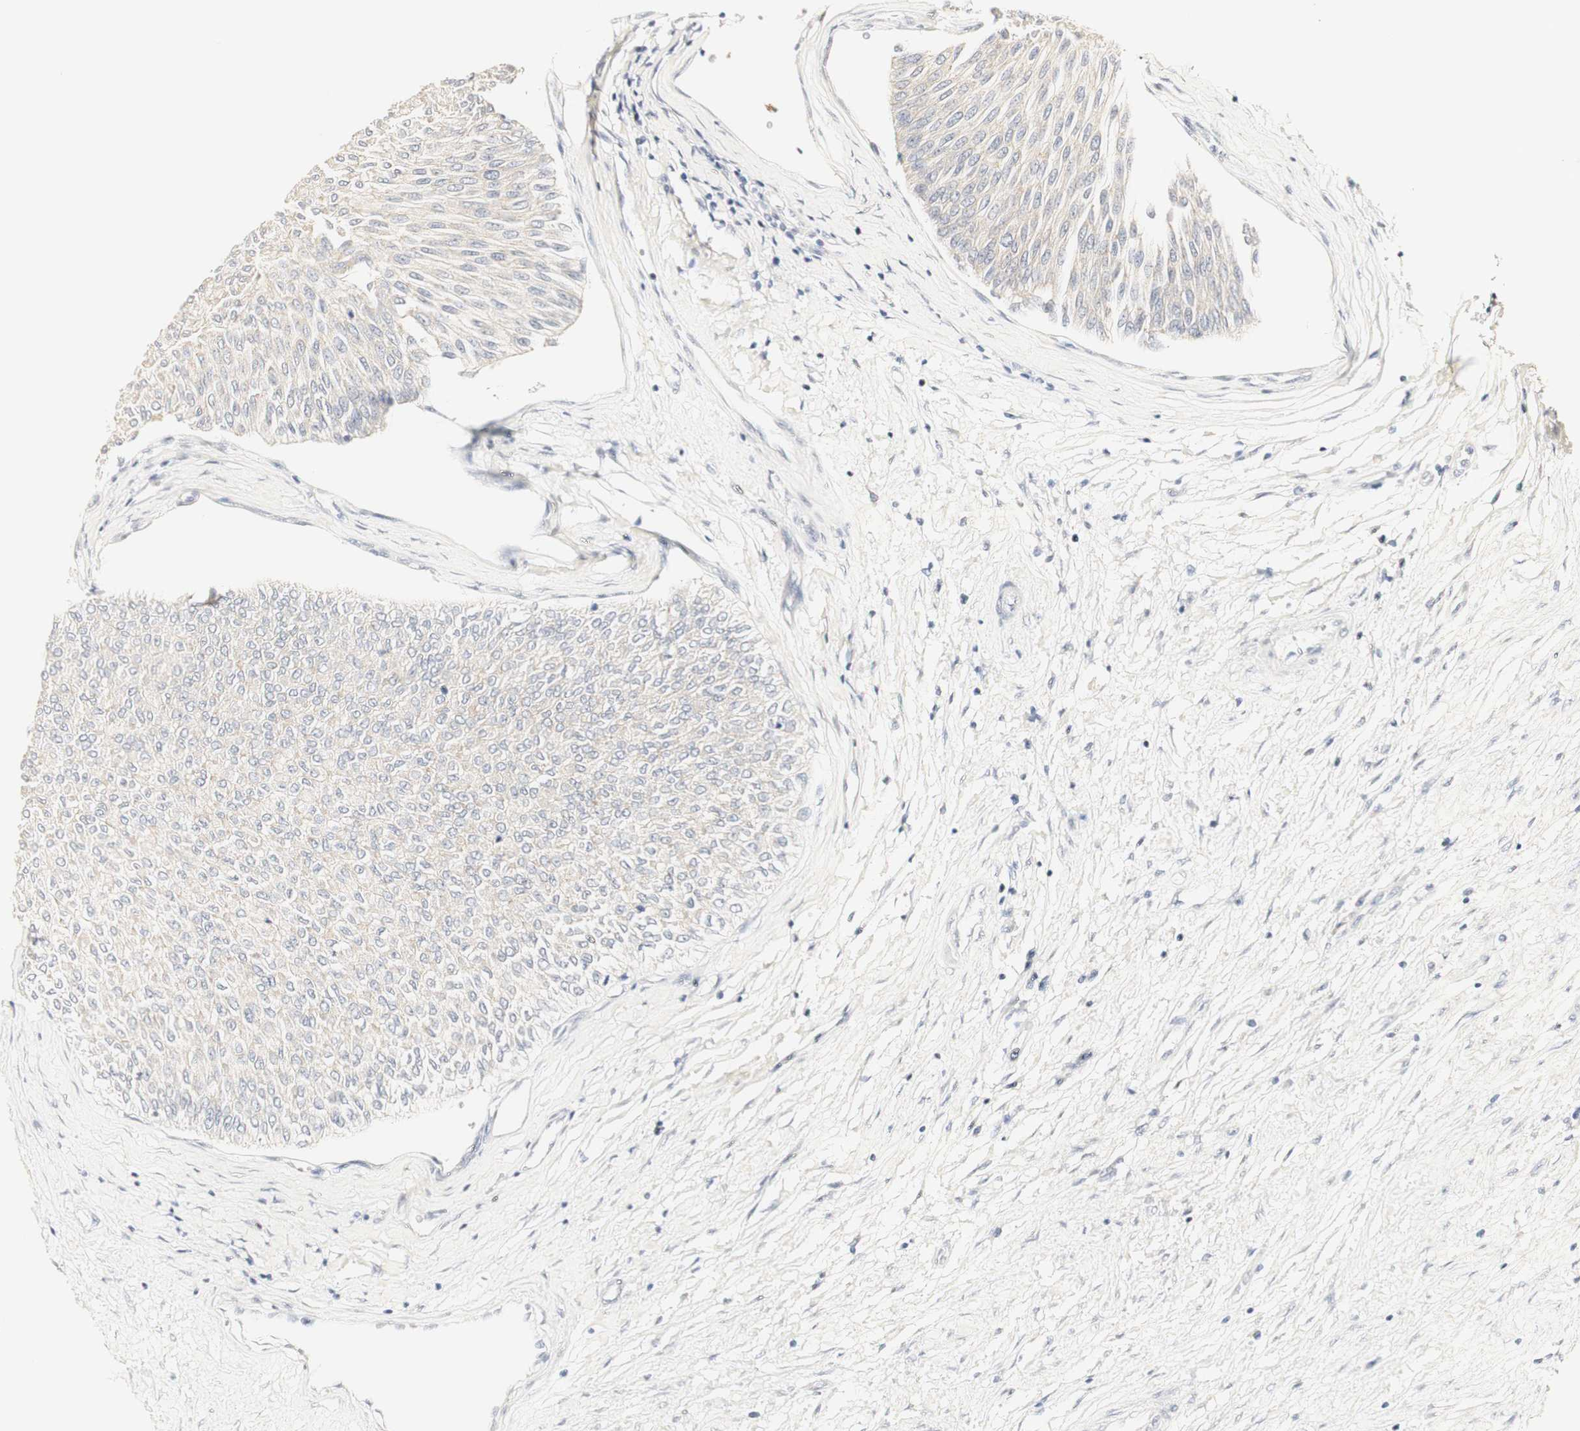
{"staining": {"intensity": "weak", "quantity": ">75%", "location": "cytoplasmic/membranous"}, "tissue": "urothelial cancer", "cell_type": "Tumor cells", "image_type": "cancer", "snomed": [{"axis": "morphology", "description": "Urothelial carcinoma, Low grade"}, {"axis": "topography", "description": "Urinary bladder"}], "caption": "Low-grade urothelial carcinoma stained with a protein marker displays weak staining in tumor cells.", "gene": "DSC2", "patient": {"sex": "male", "age": 78}}